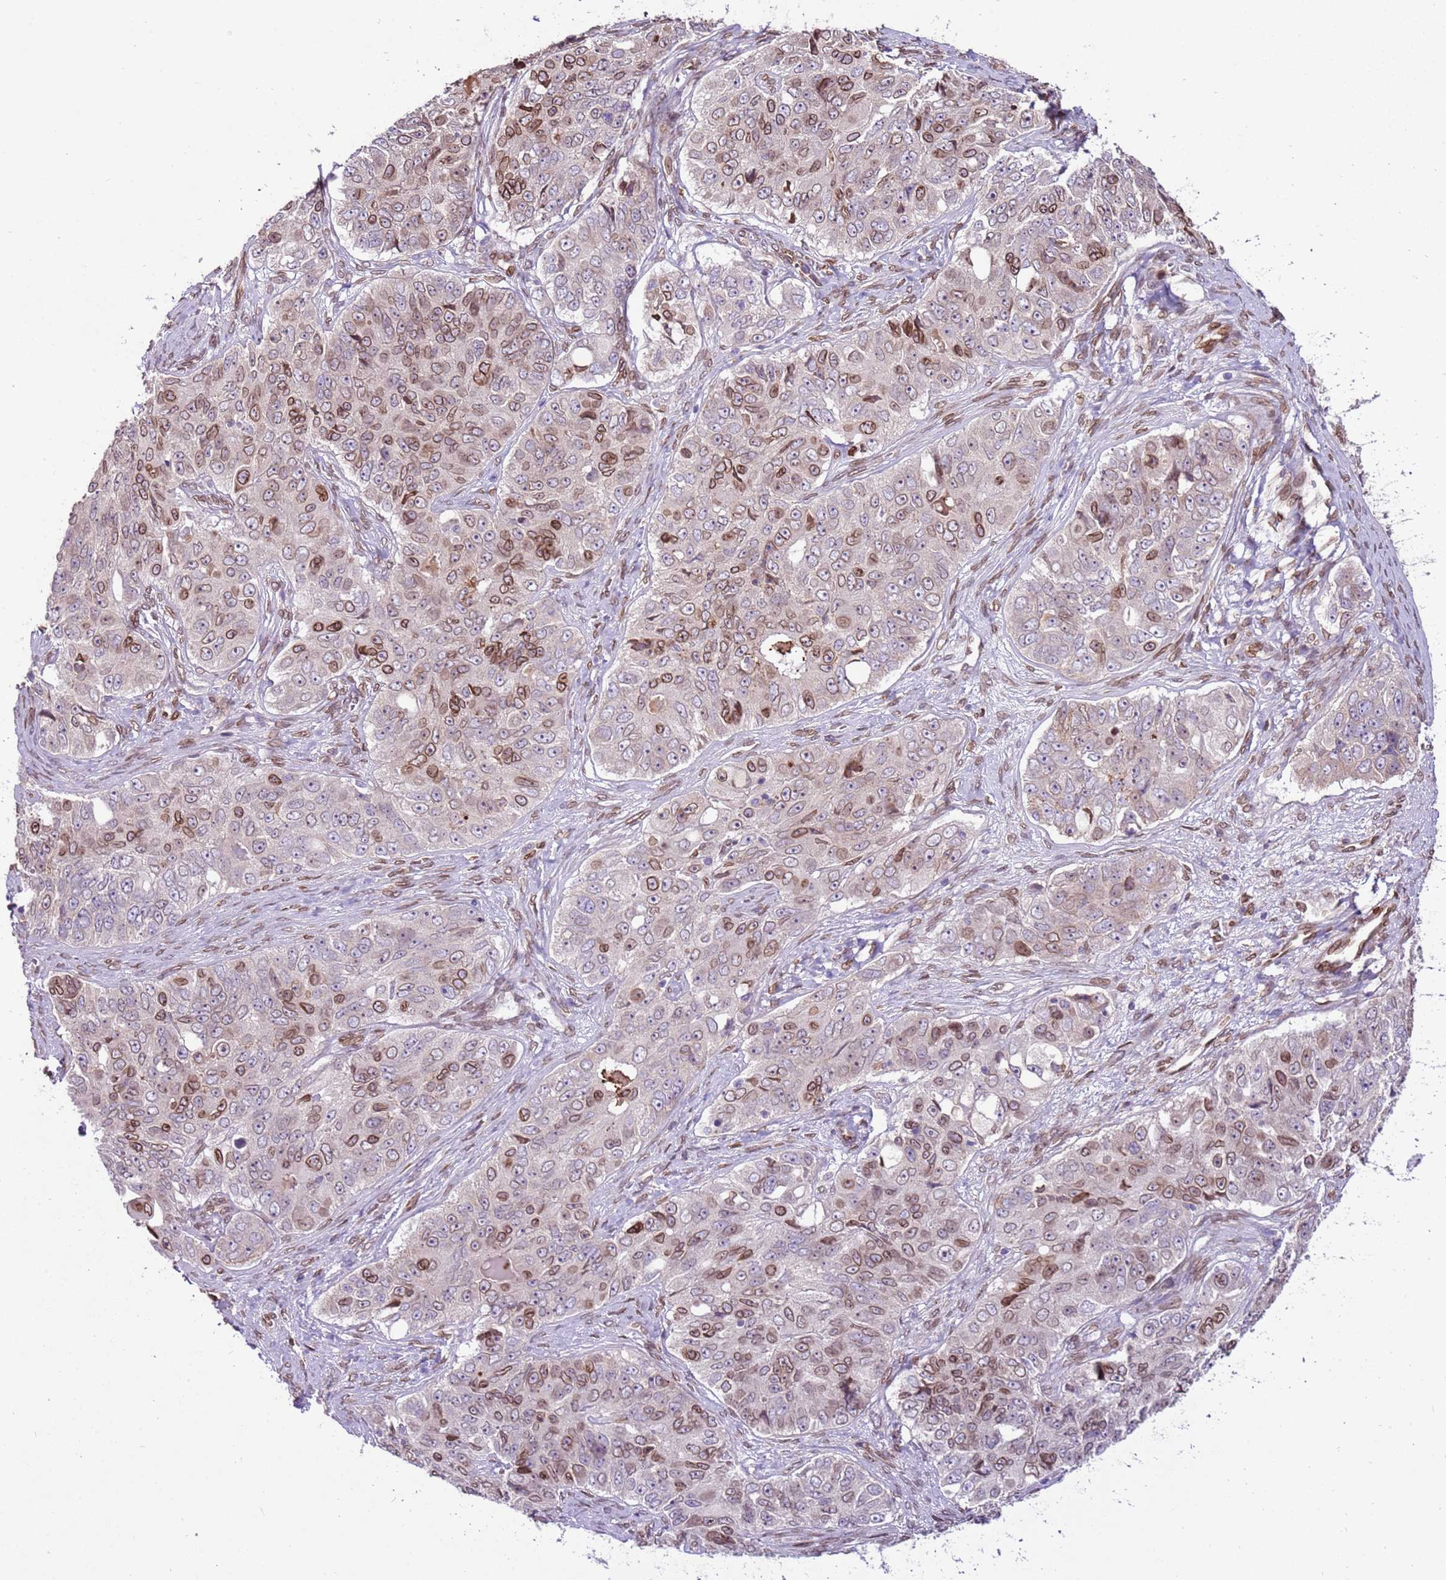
{"staining": {"intensity": "moderate", "quantity": "25%-75%", "location": "cytoplasmic/membranous,nuclear"}, "tissue": "ovarian cancer", "cell_type": "Tumor cells", "image_type": "cancer", "snomed": [{"axis": "morphology", "description": "Carcinoma, endometroid"}, {"axis": "topography", "description": "Ovary"}], "caption": "Immunohistochemistry image of ovarian cancer stained for a protein (brown), which exhibits medium levels of moderate cytoplasmic/membranous and nuclear staining in approximately 25%-75% of tumor cells.", "gene": "TMEM47", "patient": {"sex": "female", "age": 51}}